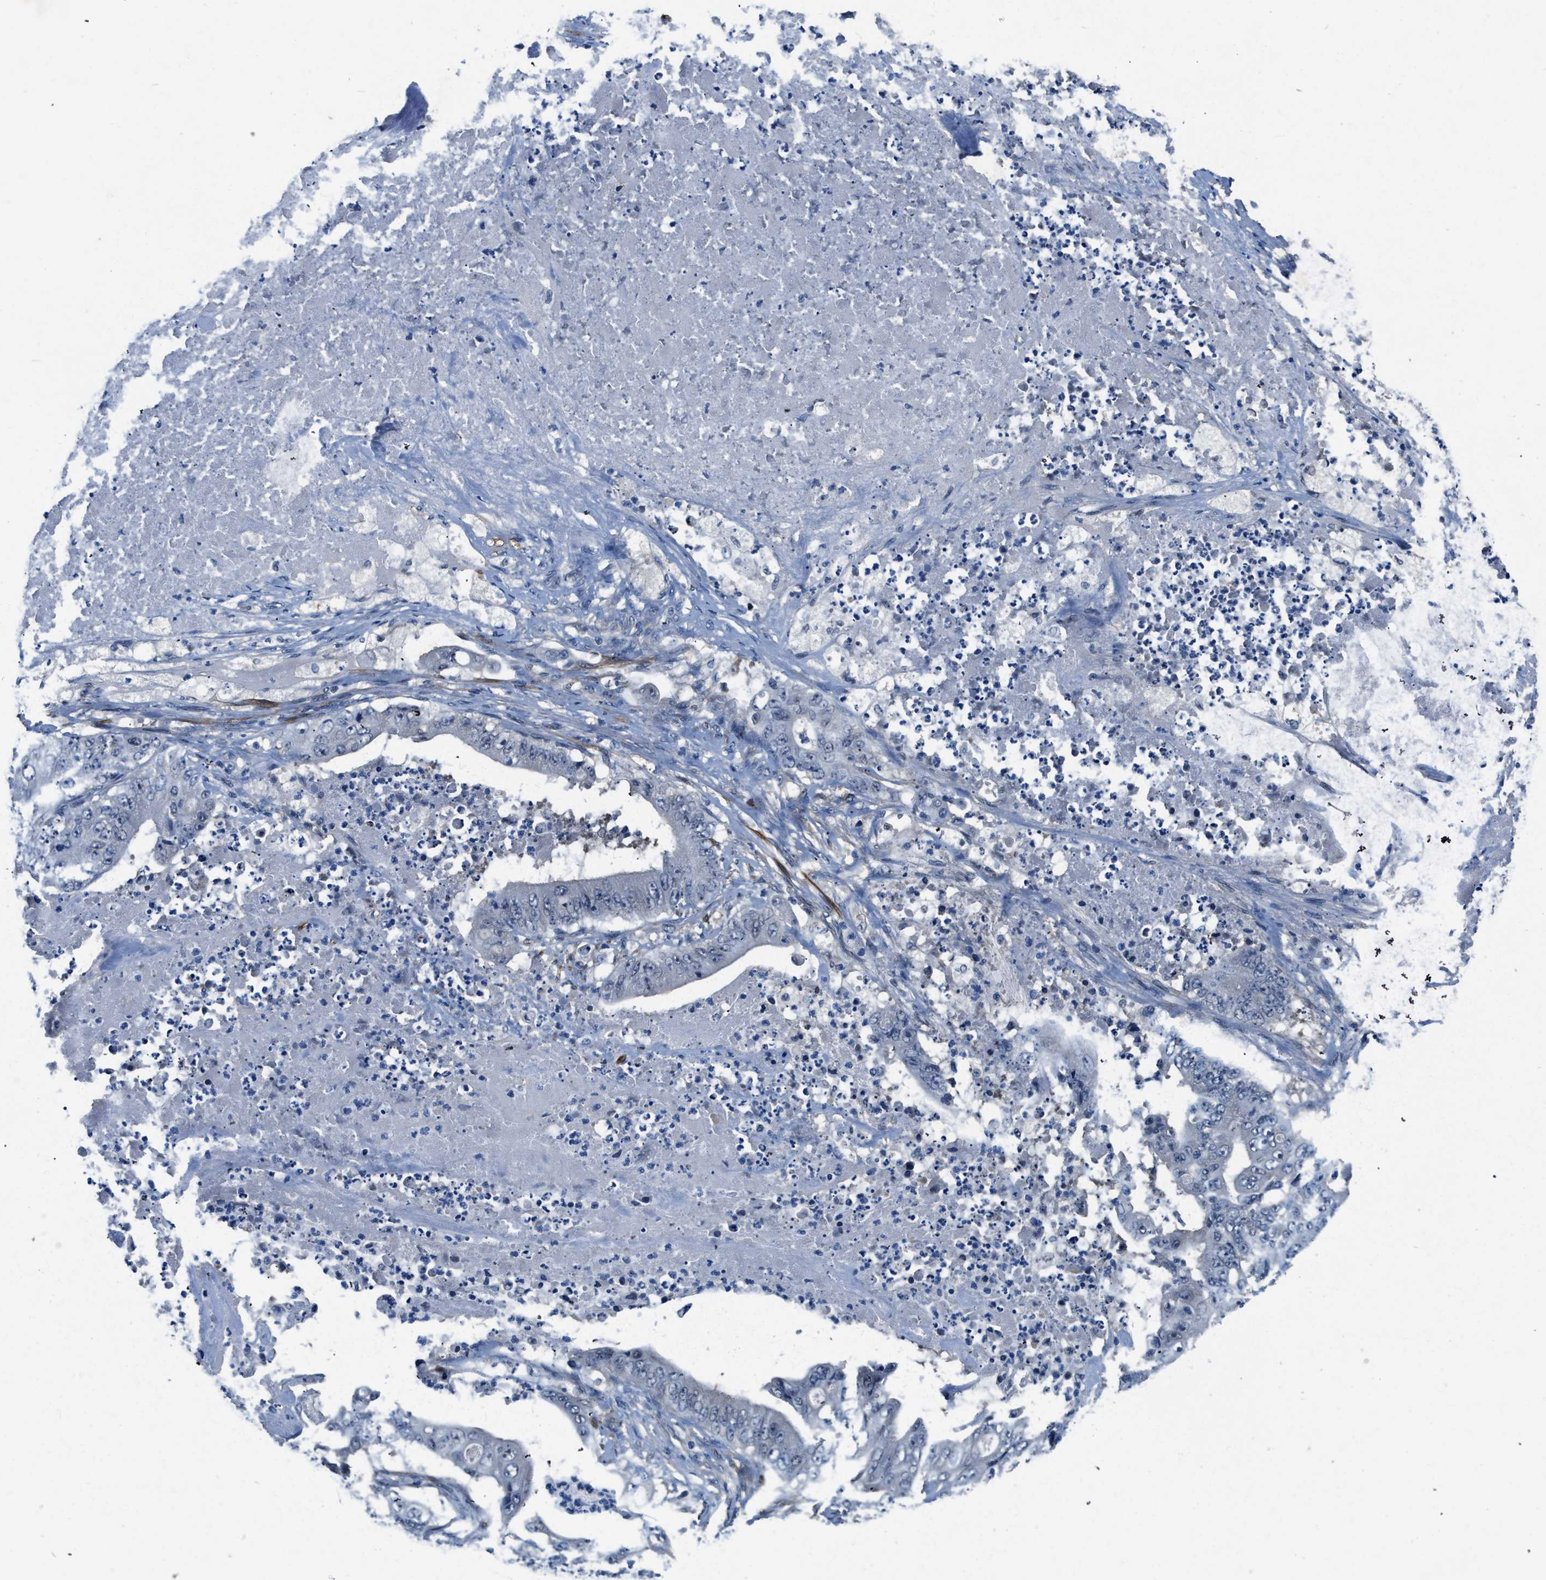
{"staining": {"intensity": "negative", "quantity": "none", "location": "none"}, "tissue": "stomach cancer", "cell_type": "Tumor cells", "image_type": "cancer", "snomed": [{"axis": "morphology", "description": "Adenocarcinoma, NOS"}, {"axis": "topography", "description": "Stomach"}], "caption": "A histopathology image of human stomach cancer (adenocarcinoma) is negative for staining in tumor cells.", "gene": "LANCL2", "patient": {"sex": "female", "age": 73}}